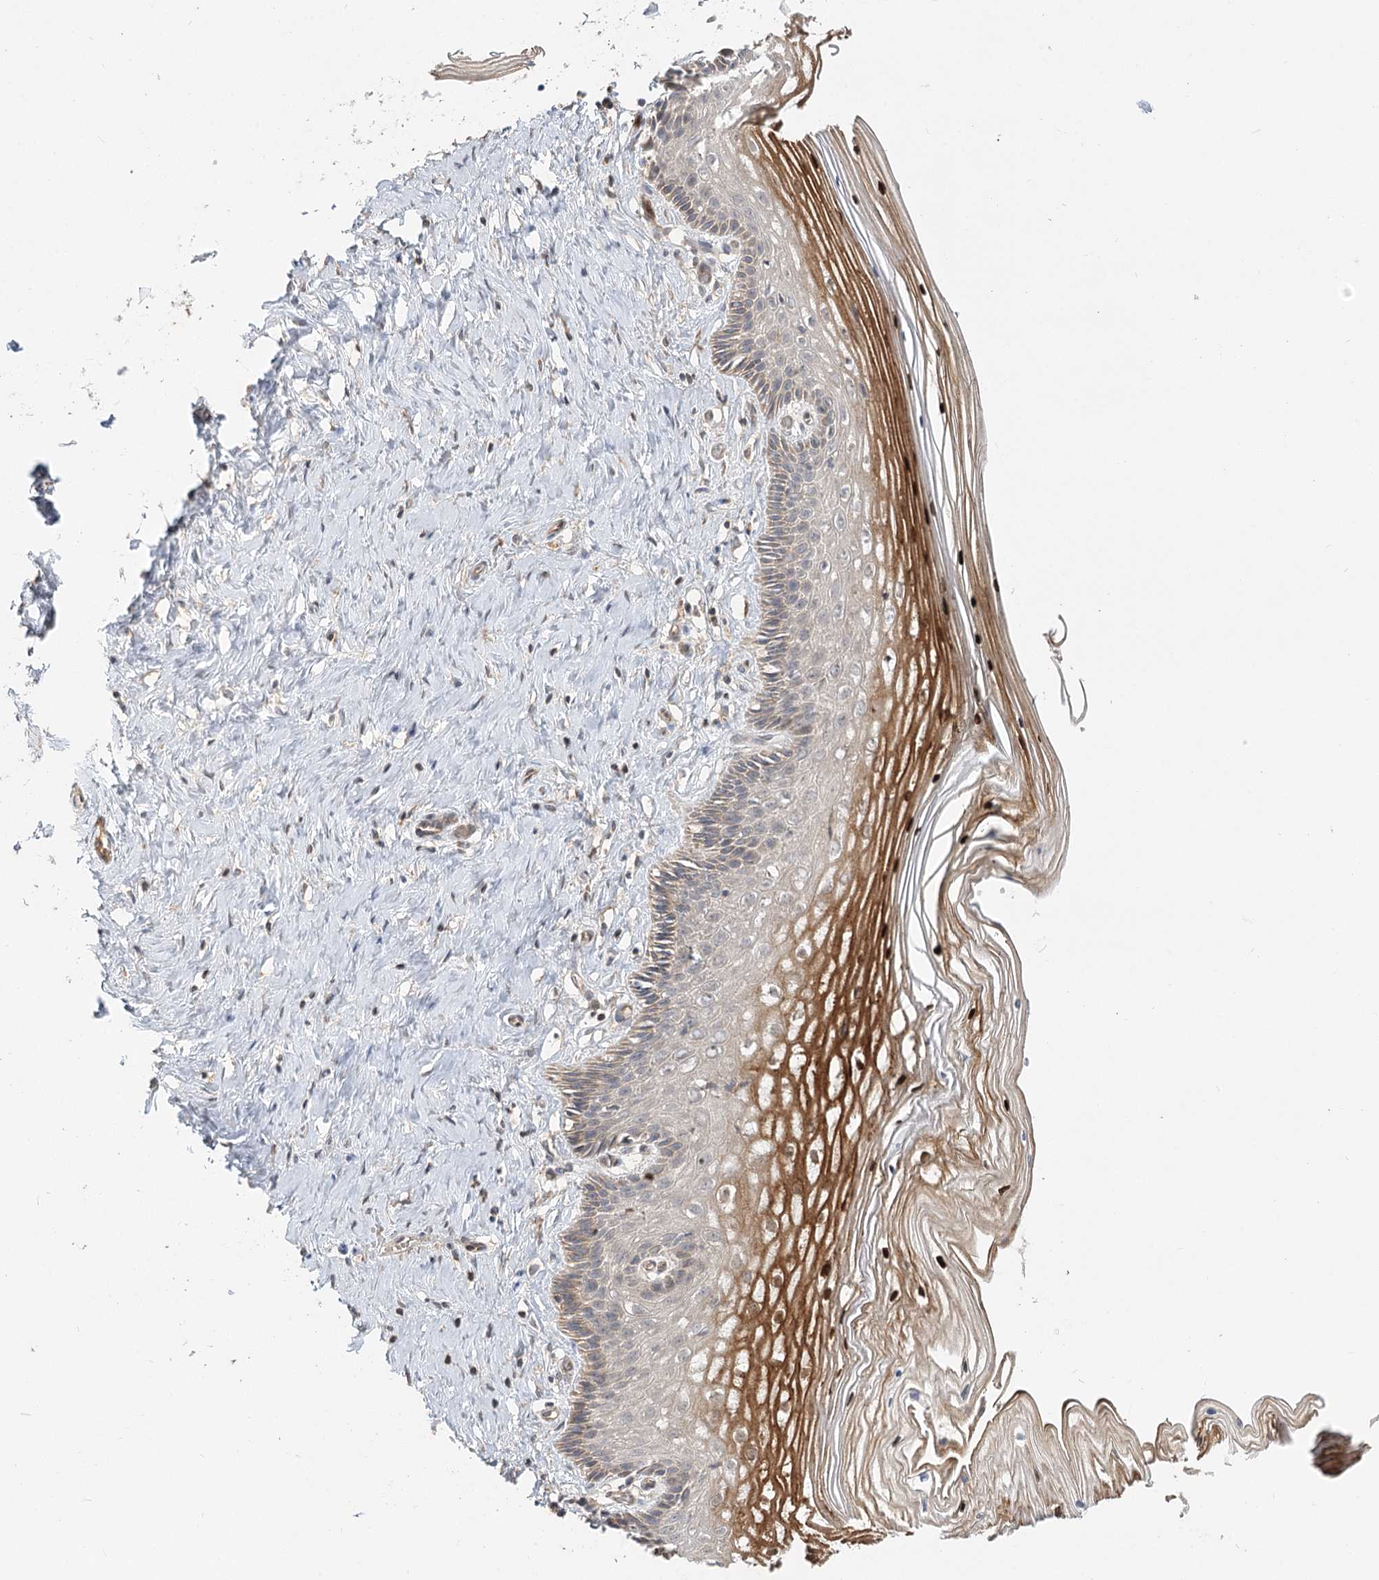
{"staining": {"intensity": "weak", "quantity": "<25%", "location": "cytoplasmic/membranous"}, "tissue": "cervix", "cell_type": "Glandular cells", "image_type": "normal", "snomed": [{"axis": "morphology", "description": "Normal tissue, NOS"}, {"axis": "topography", "description": "Cervix"}], "caption": "Immunohistochemistry of normal human cervix shows no expression in glandular cells.", "gene": "GUCY2C", "patient": {"sex": "female", "age": 33}}